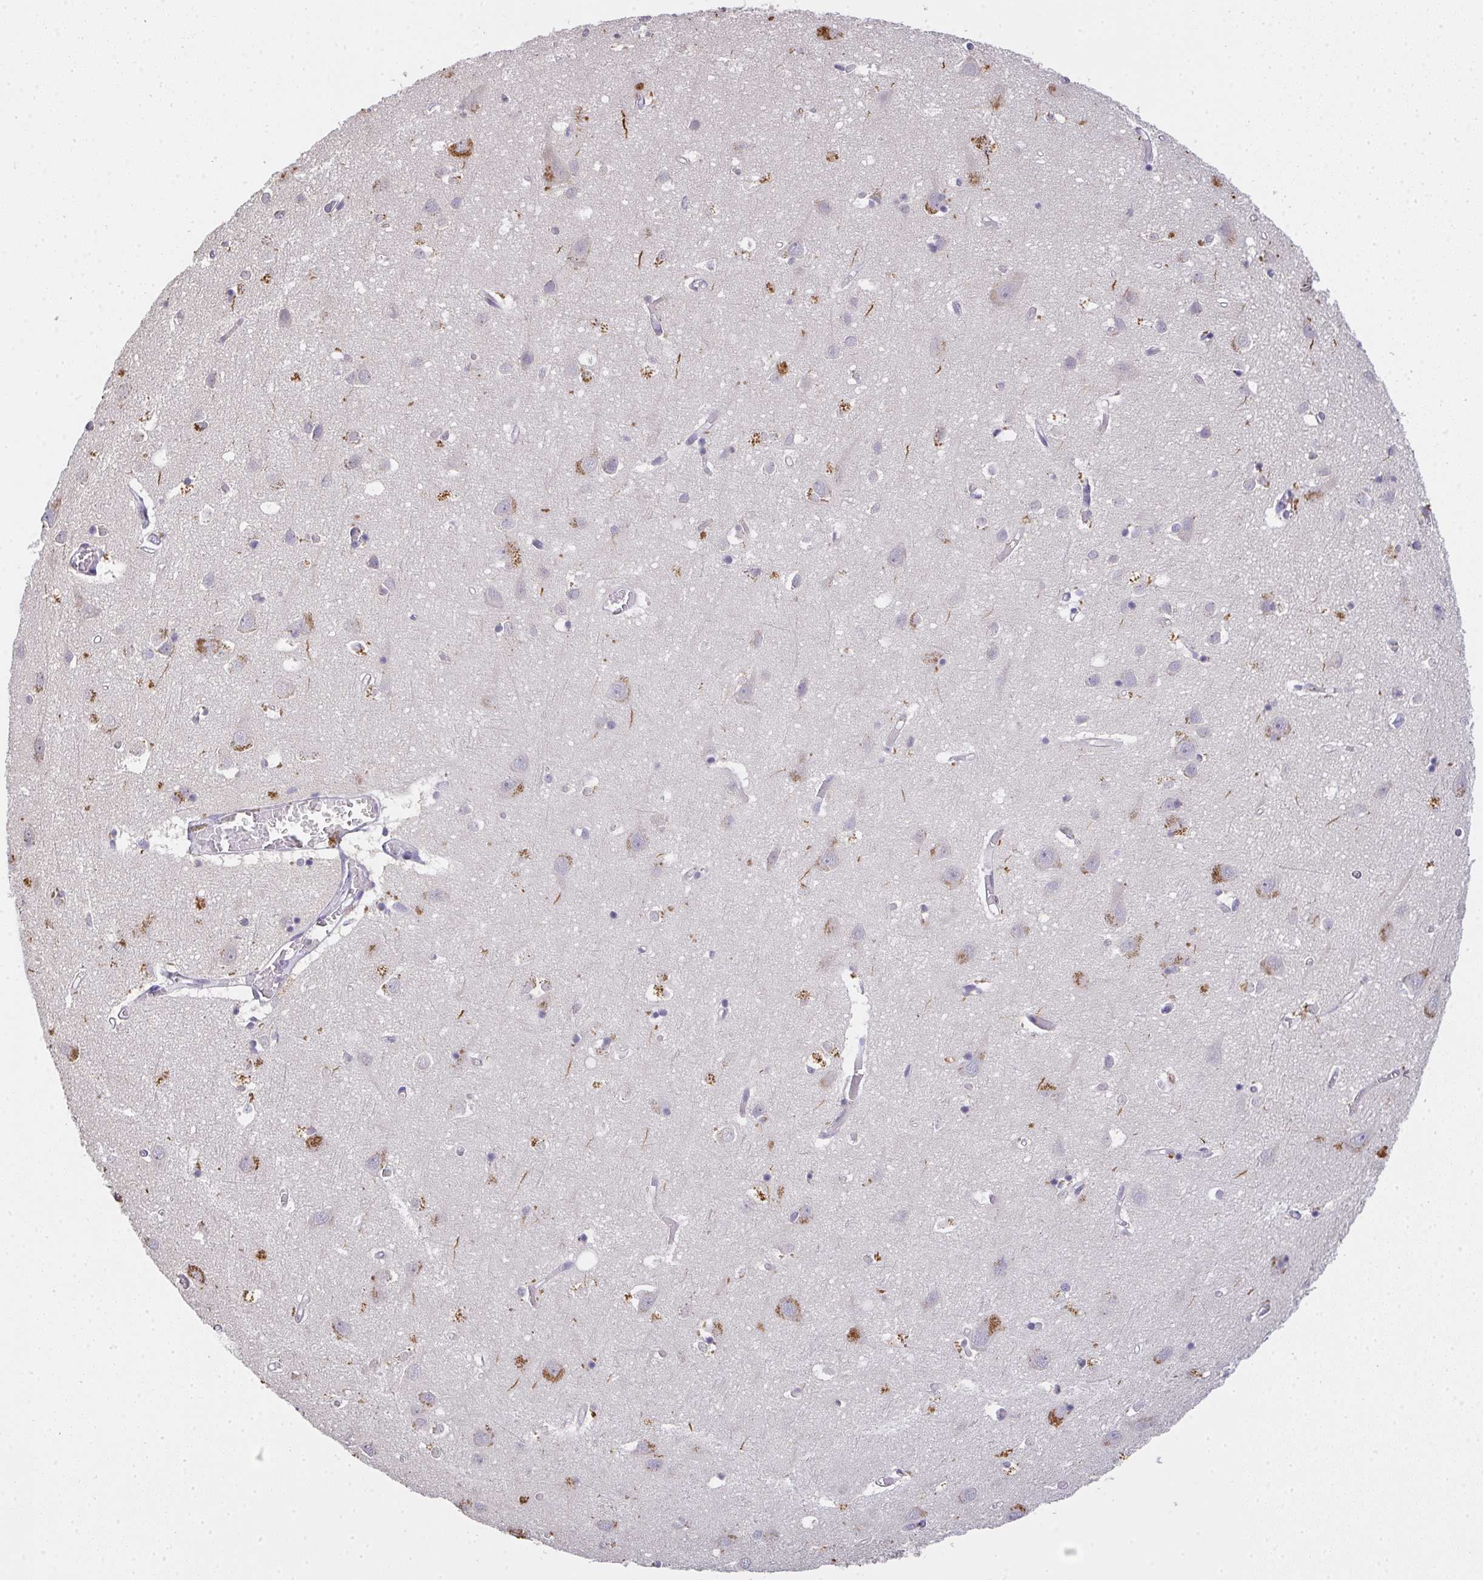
{"staining": {"intensity": "moderate", "quantity": "<25%", "location": "cytoplasmic/membranous"}, "tissue": "cerebral cortex", "cell_type": "Endothelial cells", "image_type": "normal", "snomed": [{"axis": "morphology", "description": "Normal tissue, NOS"}, {"axis": "topography", "description": "Cerebral cortex"}], "caption": "Immunohistochemical staining of unremarkable cerebral cortex displays moderate cytoplasmic/membranous protein staining in about <25% of endothelial cells. (Brightfield microscopy of DAB IHC at high magnification).", "gene": "TMEM219", "patient": {"sex": "male", "age": 70}}